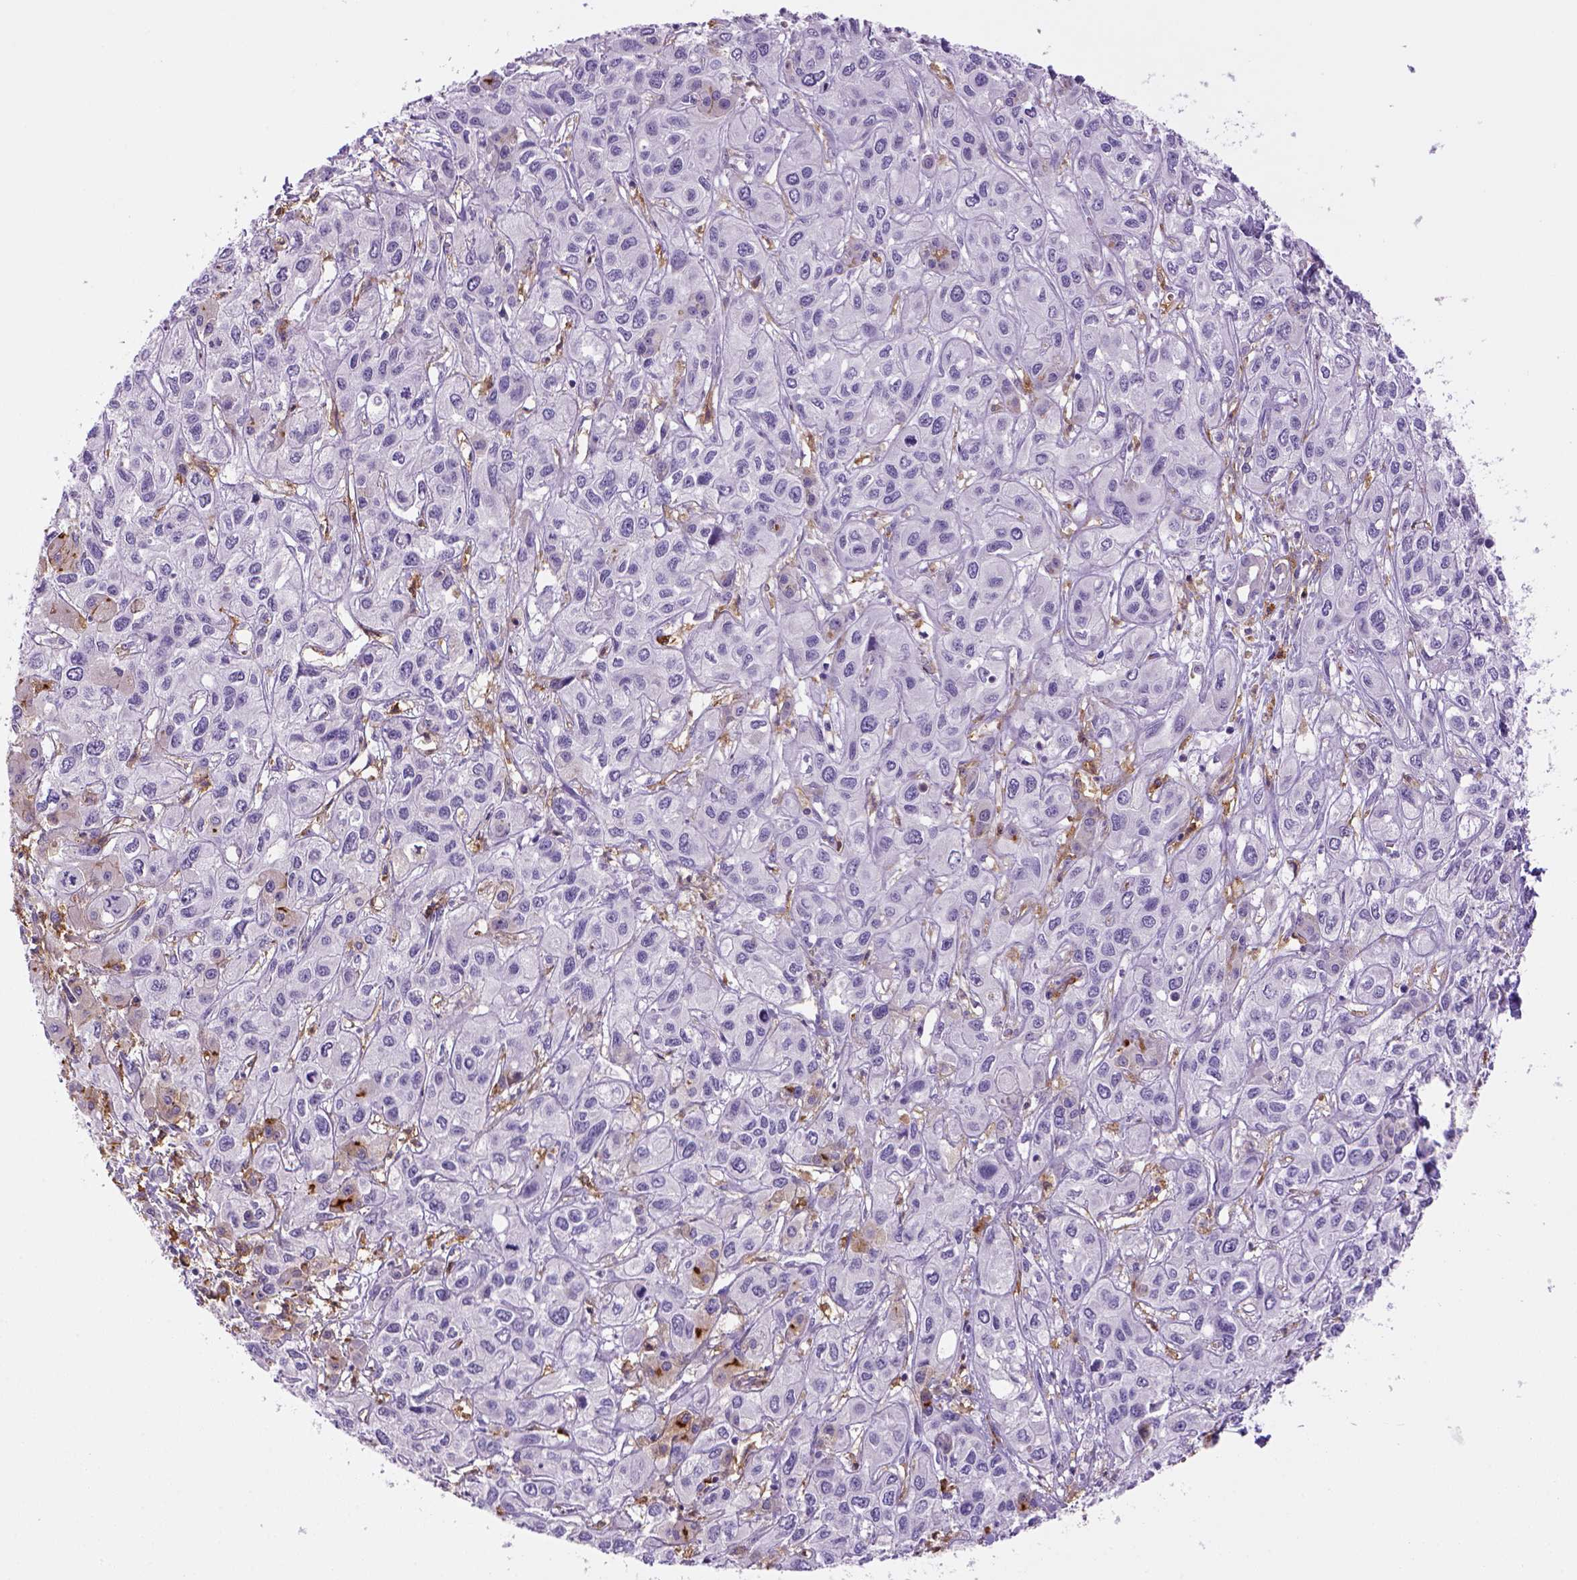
{"staining": {"intensity": "negative", "quantity": "none", "location": "none"}, "tissue": "liver cancer", "cell_type": "Tumor cells", "image_type": "cancer", "snomed": [{"axis": "morphology", "description": "Cholangiocarcinoma"}, {"axis": "topography", "description": "Liver"}], "caption": "Photomicrograph shows no significant protein expression in tumor cells of liver cancer.", "gene": "CD14", "patient": {"sex": "female", "age": 66}}